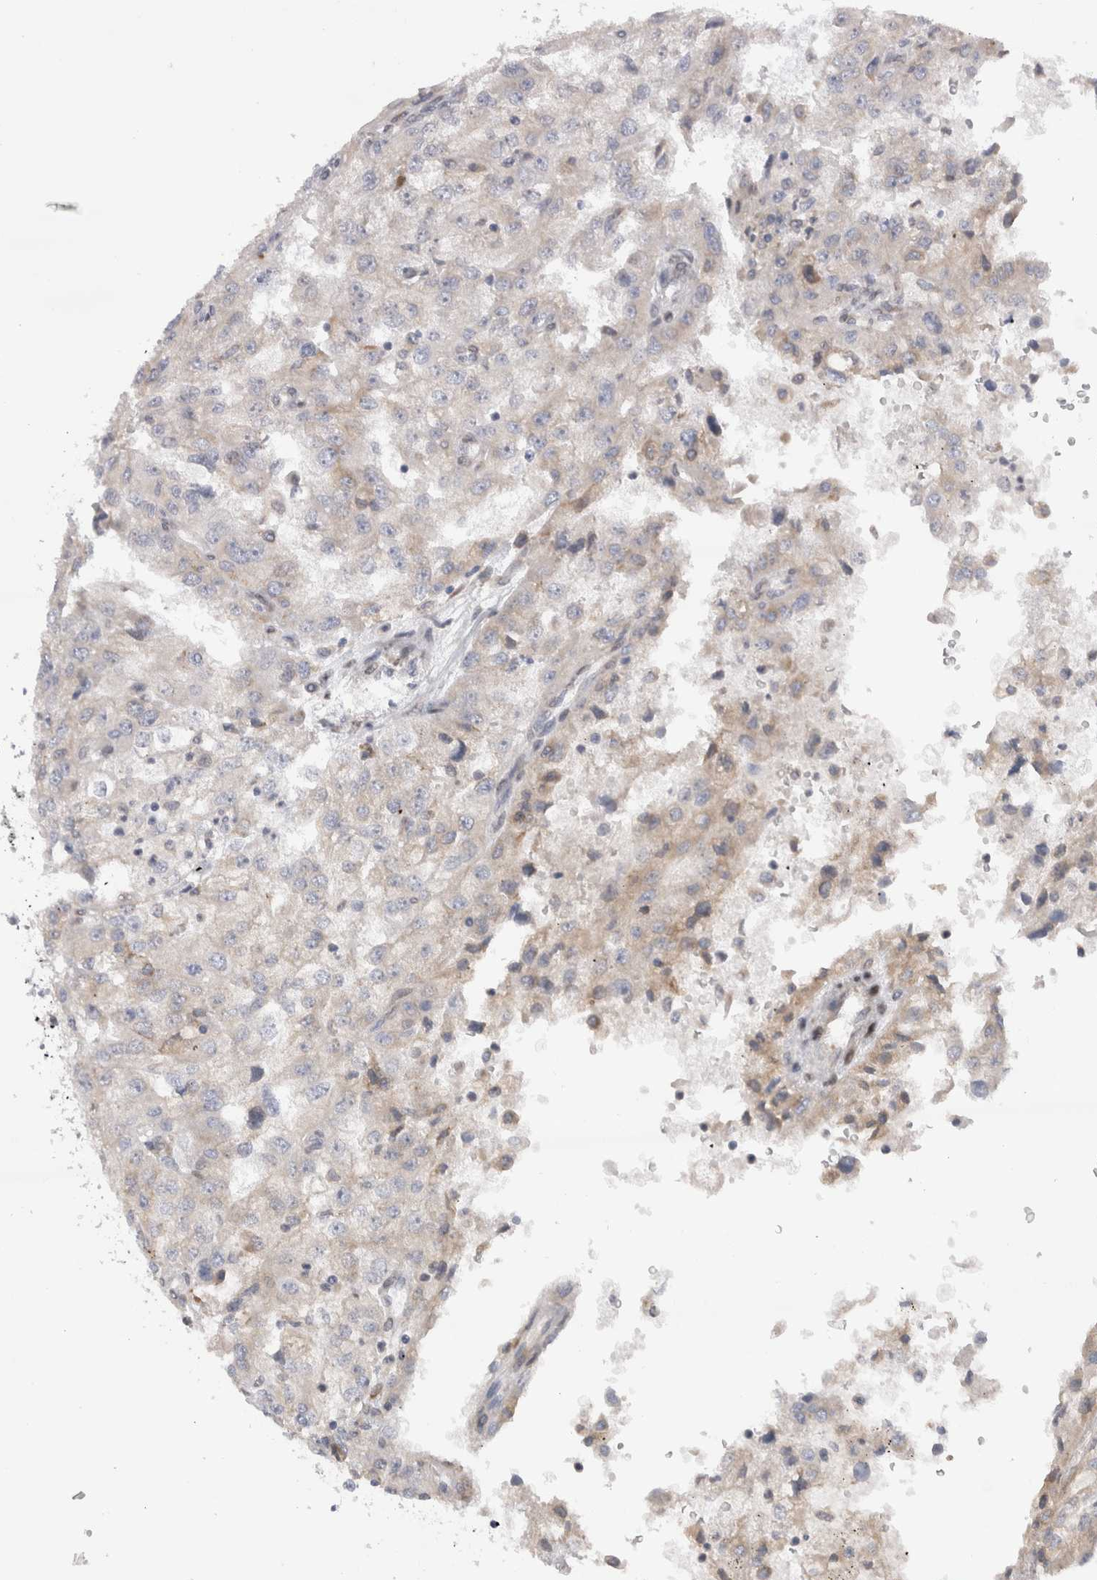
{"staining": {"intensity": "negative", "quantity": "none", "location": "none"}, "tissue": "renal cancer", "cell_type": "Tumor cells", "image_type": "cancer", "snomed": [{"axis": "morphology", "description": "Adenocarcinoma, NOS"}, {"axis": "topography", "description": "Kidney"}], "caption": "Histopathology image shows no significant protein expression in tumor cells of renal adenocarcinoma.", "gene": "VCPIP1", "patient": {"sex": "female", "age": 54}}